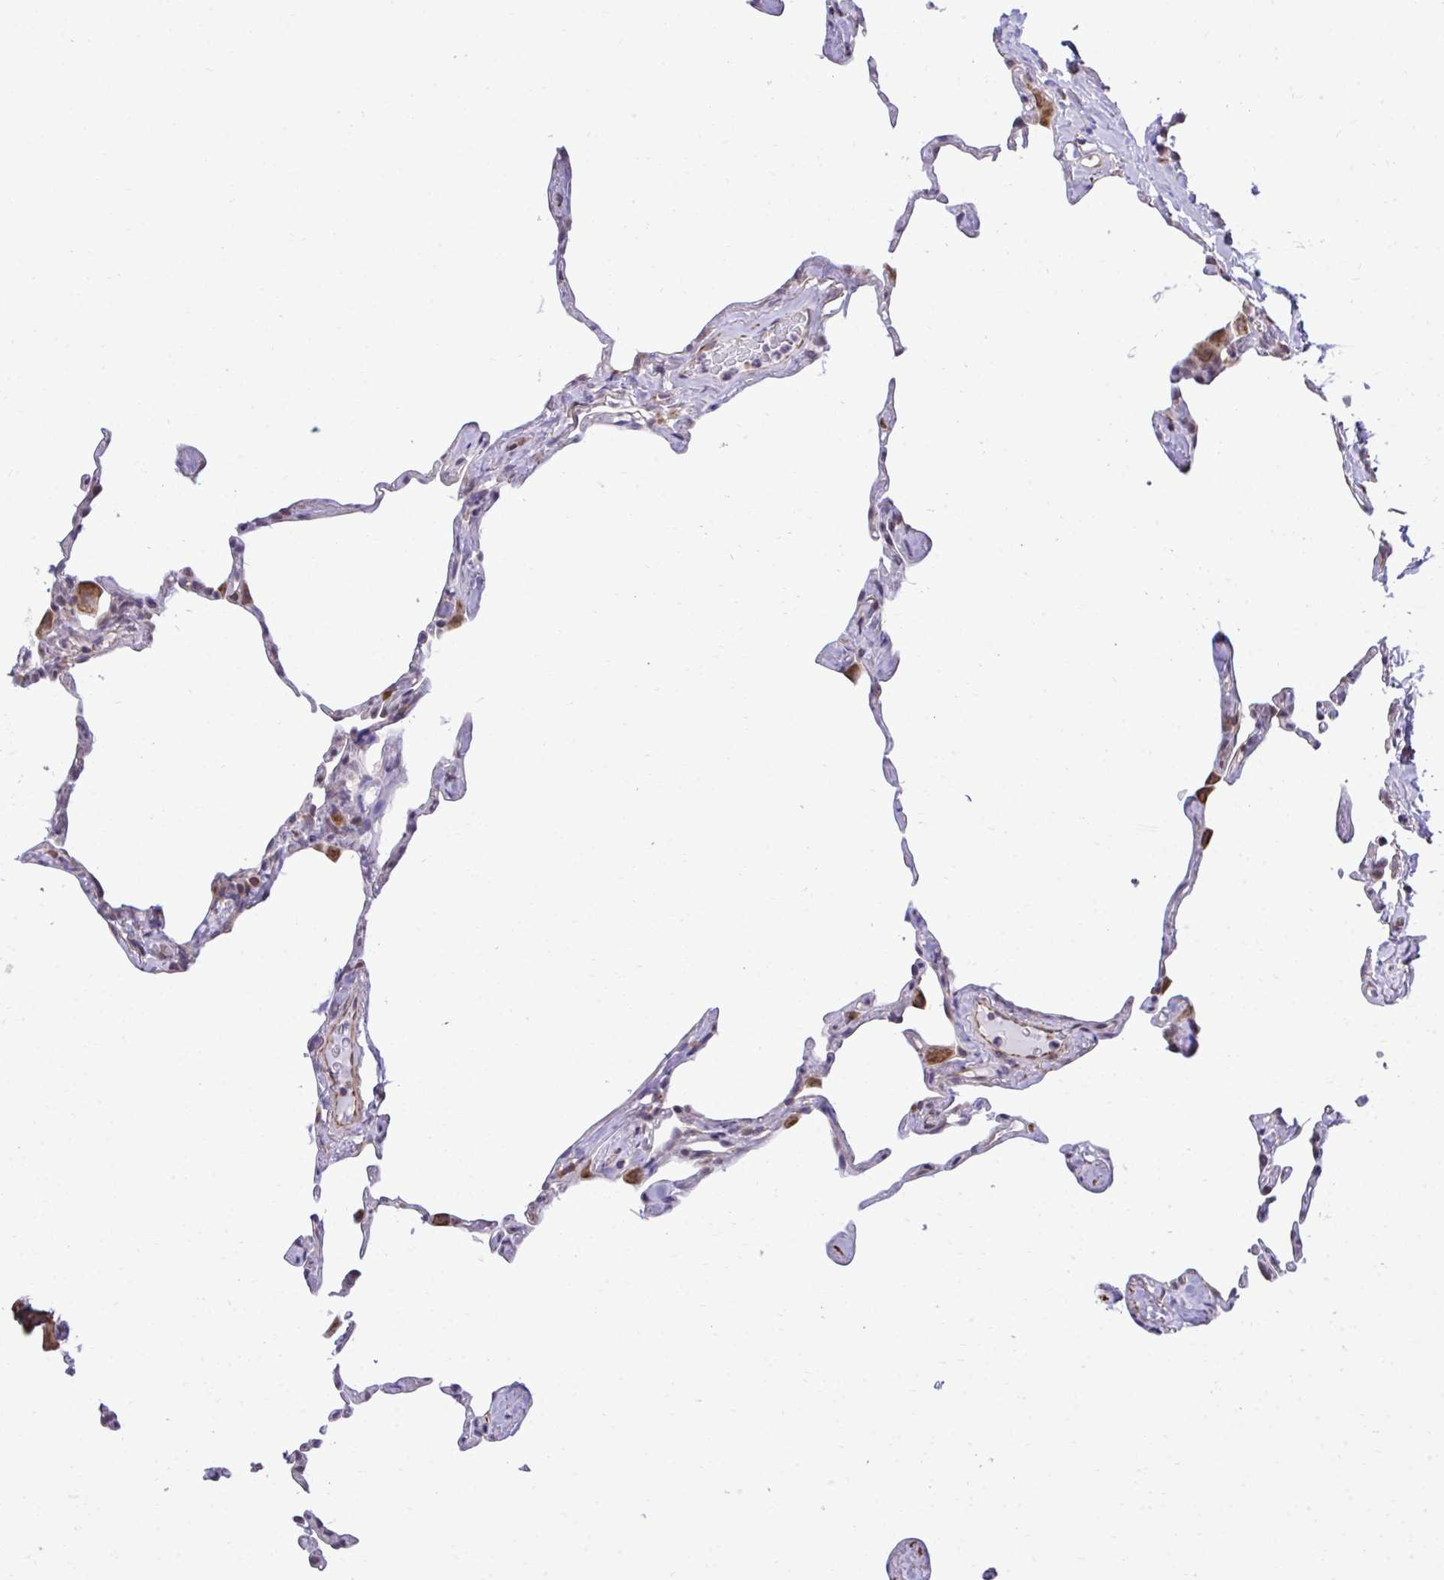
{"staining": {"intensity": "moderate", "quantity": "25%-75%", "location": "cytoplasmic/membranous"}, "tissue": "lung", "cell_type": "Alveolar cells", "image_type": "normal", "snomed": [{"axis": "morphology", "description": "Normal tissue, NOS"}, {"axis": "topography", "description": "Lung"}], "caption": "DAB (3,3'-diaminobenzidine) immunohistochemical staining of benign lung displays moderate cytoplasmic/membranous protein positivity in about 25%-75% of alveolar cells.", "gene": "RPS15", "patient": {"sex": "male", "age": 65}}